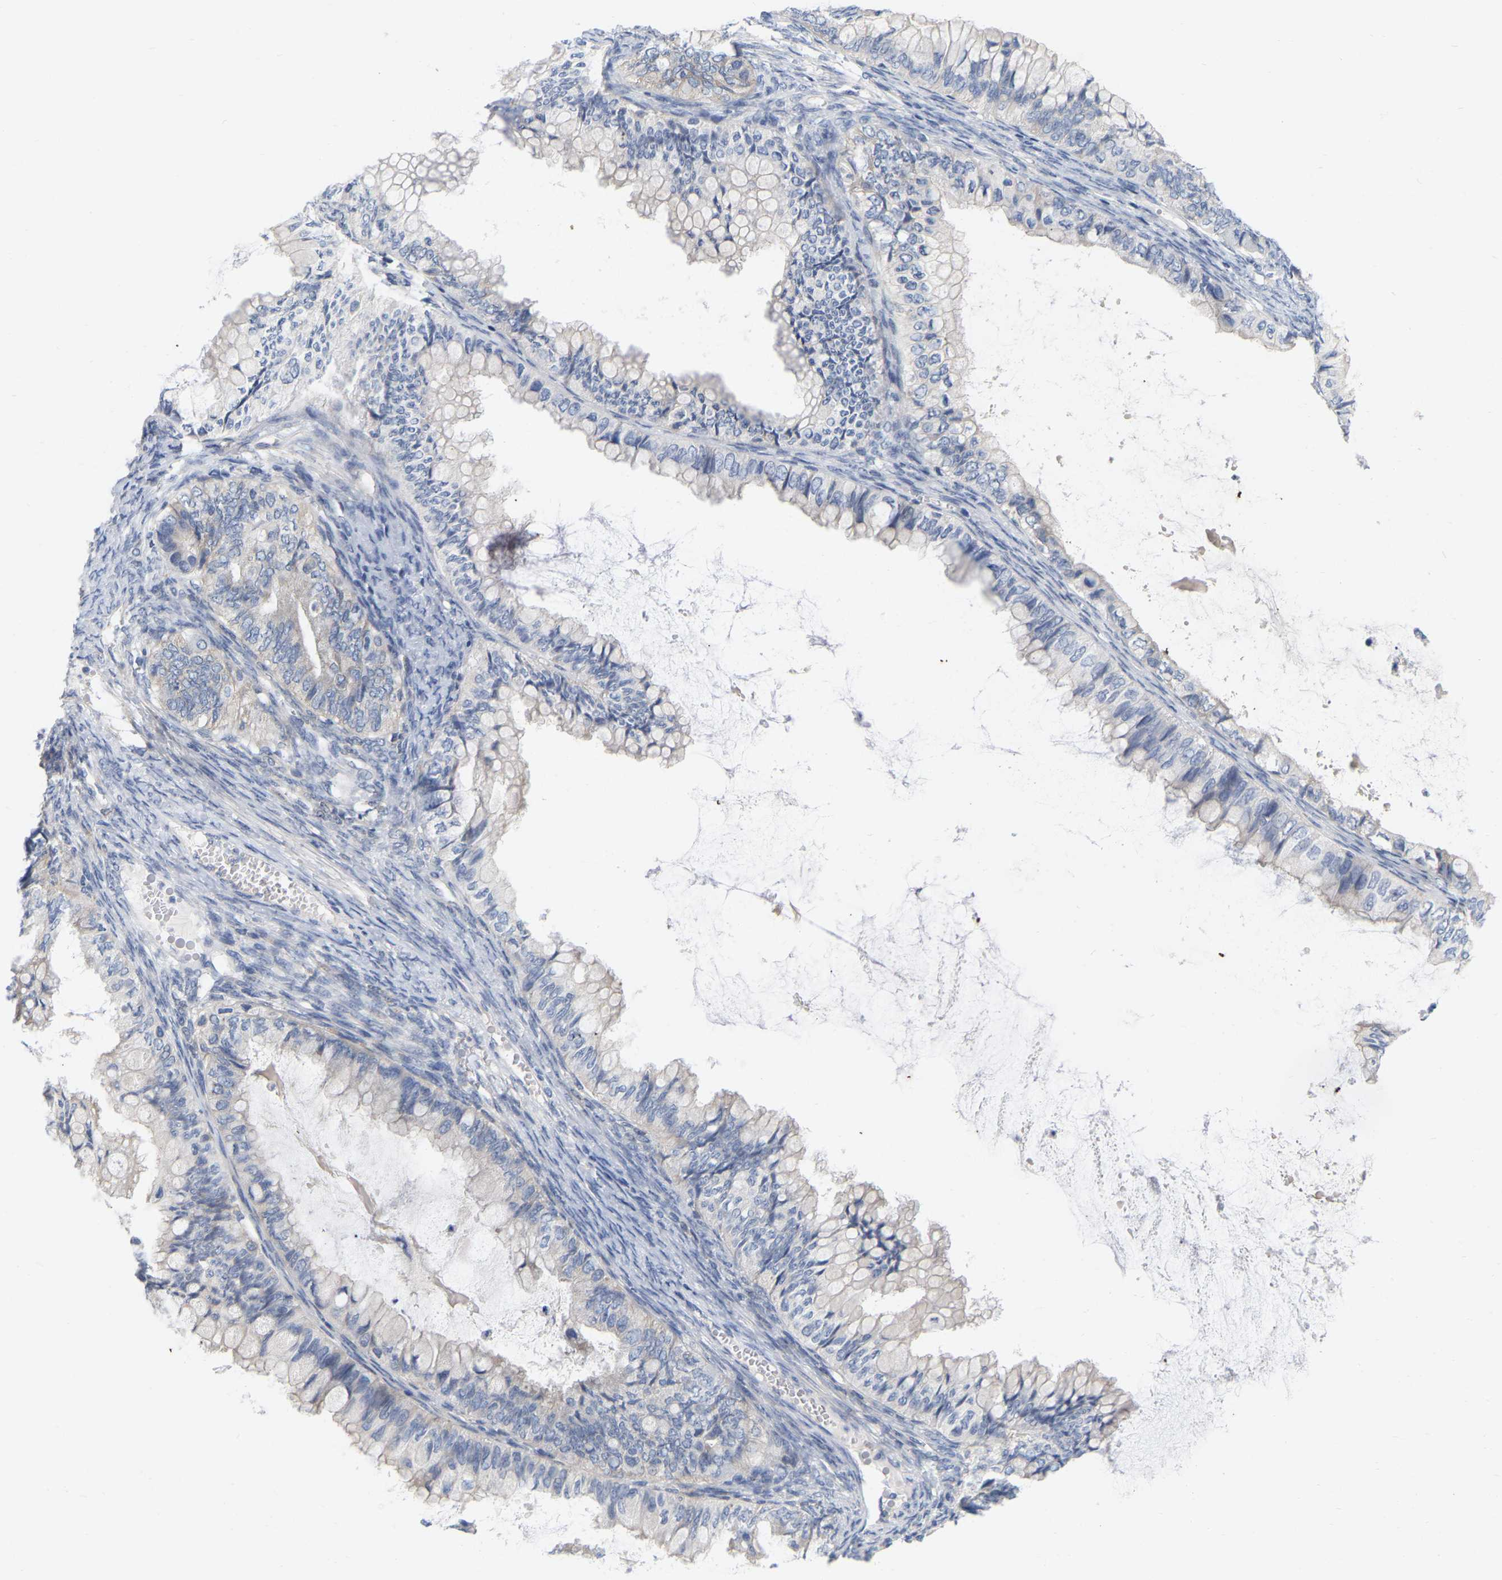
{"staining": {"intensity": "negative", "quantity": "none", "location": "none"}, "tissue": "ovarian cancer", "cell_type": "Tumor cells", "image_type": "cancer", "snomed": [{"axis": "morphology", "description": "Cystadenocarcinoma, mucinous, NOS"}, {"axis": "topography", "description": "Ovary"}], "caption": "IHC micrograph of neoplastic tissue: human mucinous cystadenocarcinoma (ovarian) stained with DAB (3,3'-diaminobenzidine) shows no significant protein expression in tumor cells.", "gene": "WIPI2", "patient": {"sex": "female", "age": 80}}